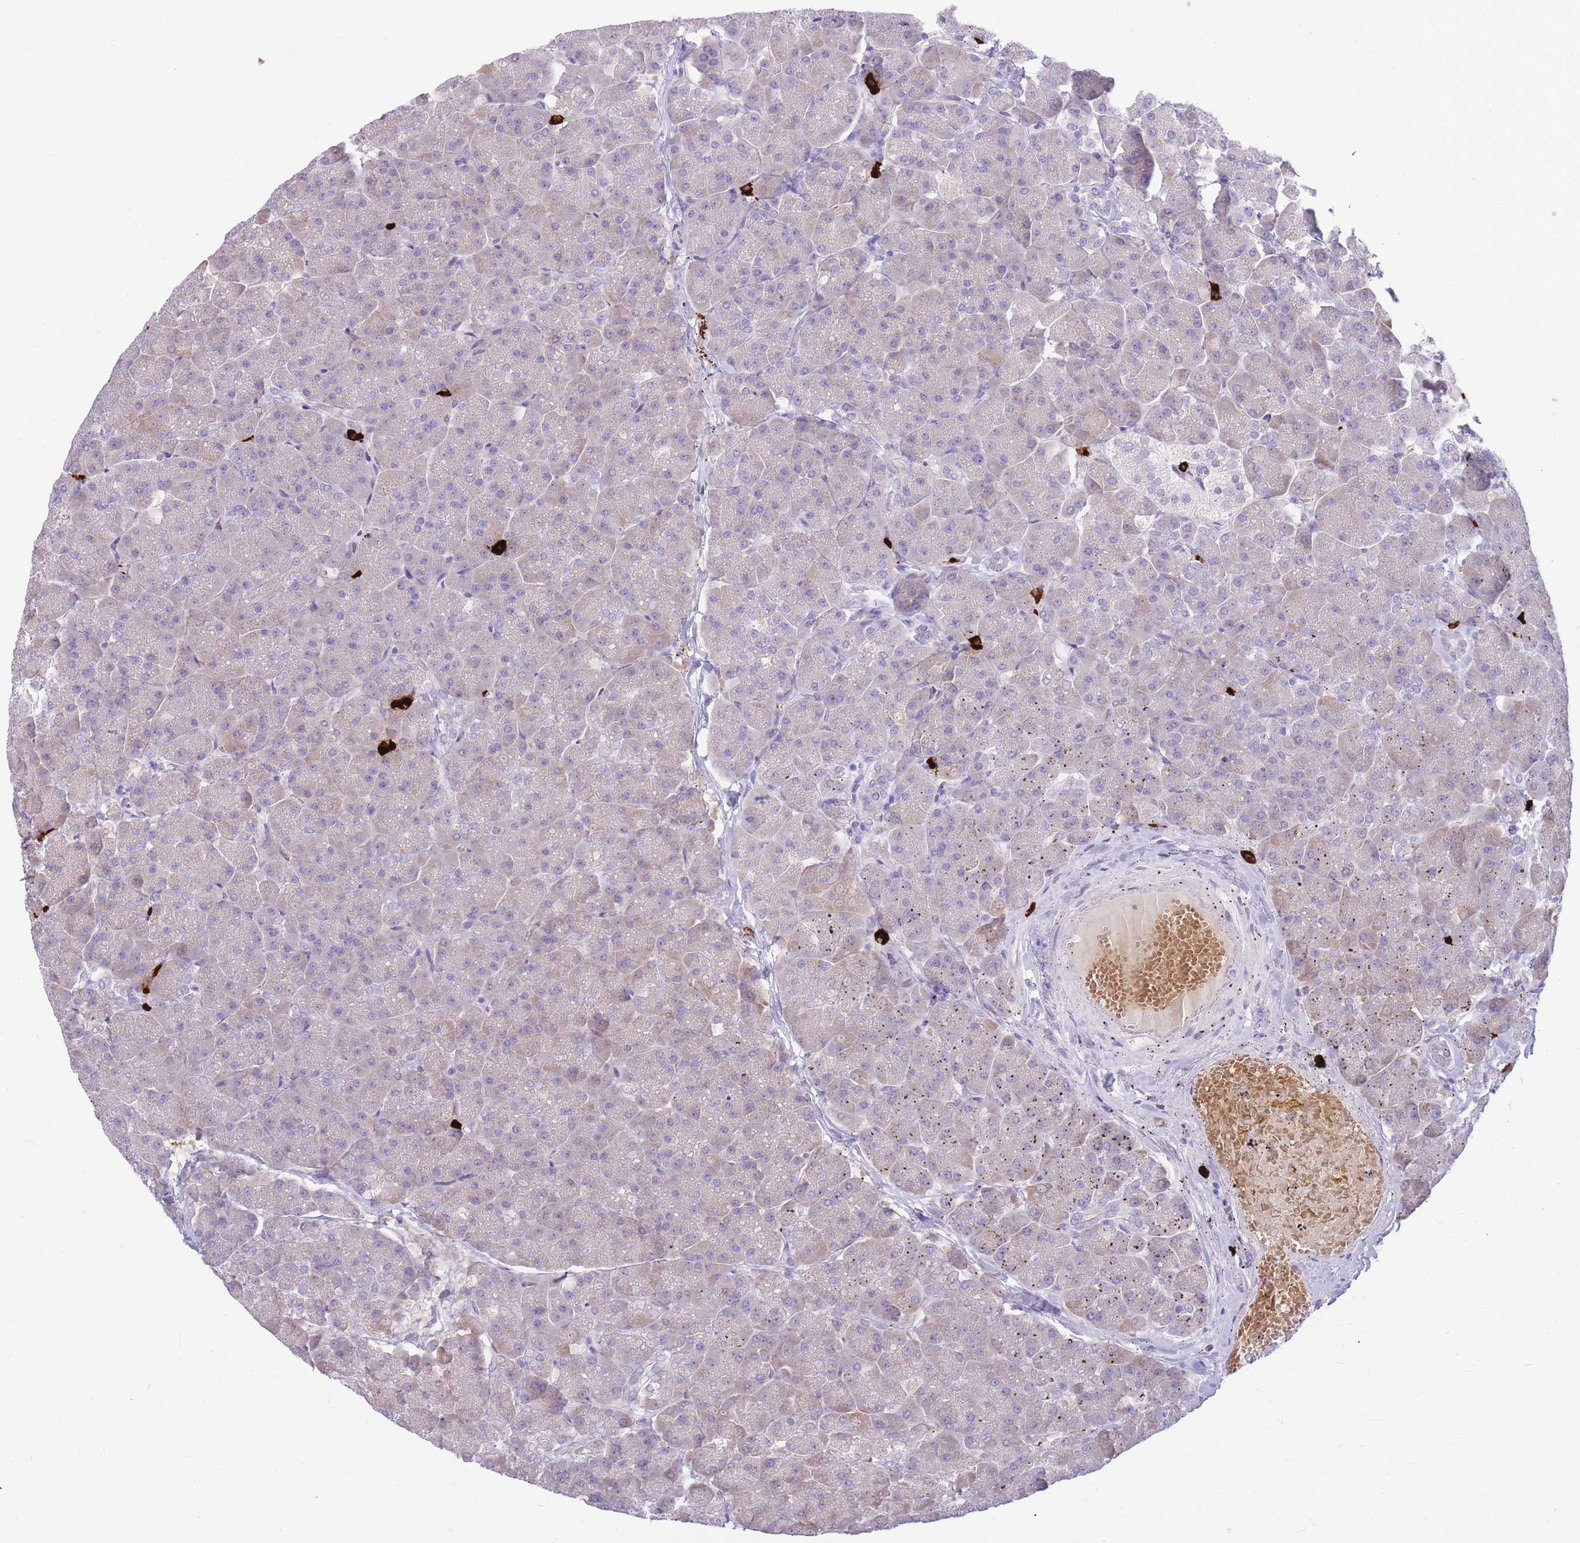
{"staining": {"intensity": "weak", "quantity": "<25%", "location": "cytoplasmic/membranous"}, "tissue": "pancreas", "cell_type": "Exocrine glandular cells", "image_type": "normal", "snomed": [{"axis": "morphology", "description": "Normal tissue, NOS"}, {"axis": "topography", "description": "Pancreas"}, {"axis": "topography", "description": "Peripheral nerve tissue"}], "caption": "A micrograph of pancreas stained for a protein shows no brown staining in exocrine glandular cells. (DAB immunohistochemistry, high magnification).", "gene": "TPSAB1", "patient": {"sex": "male", "age": 54}}